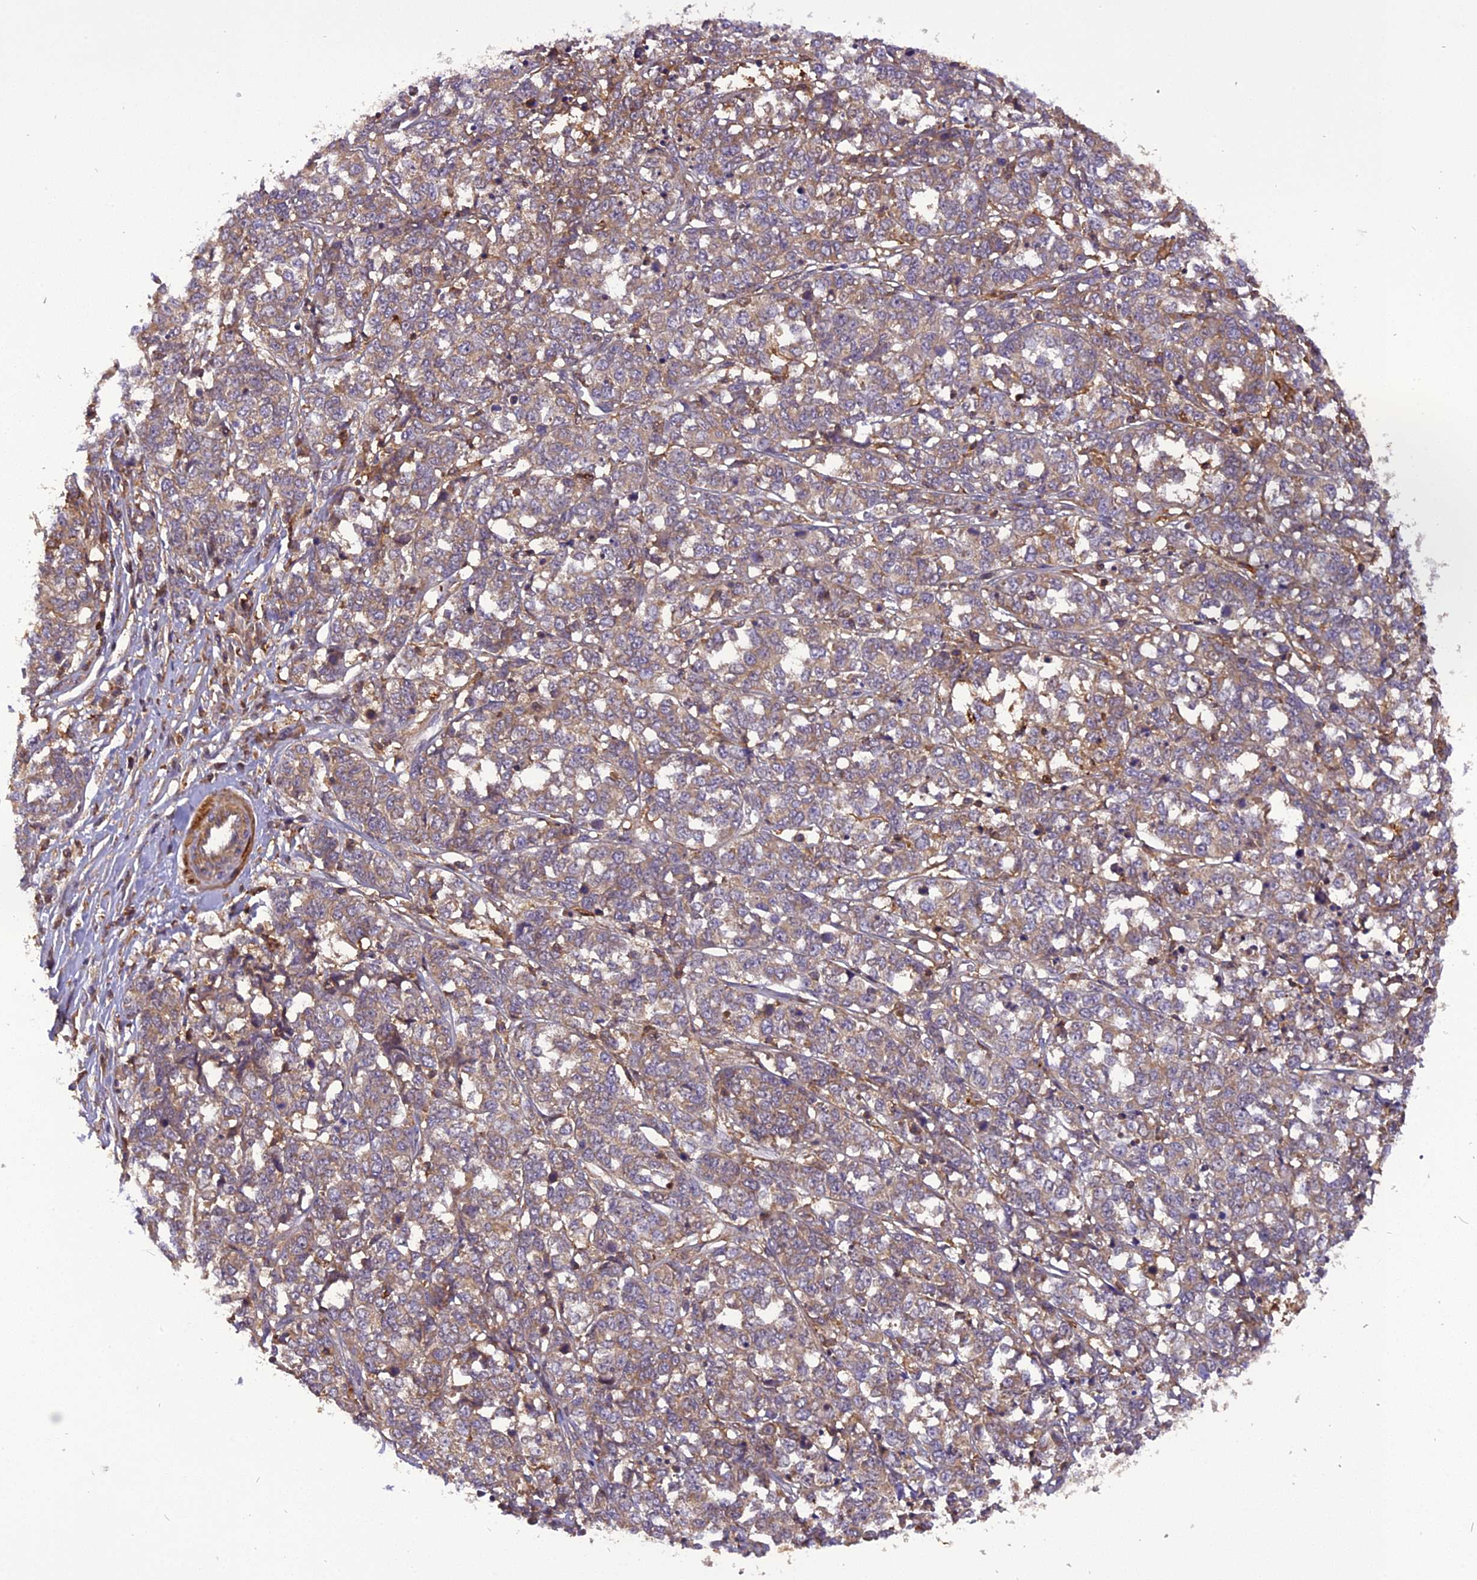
{"staining": {"intensity": "weak", "quantity": "<25%", "location": "cytoplasmic/membranous"}, "tissue": "melanoma", "cell_type": "Tumor cells", "image_type": "cancer", "snomed": [{"axis": "morphology", "description": "Malignant melanoma, NOS"}, {"axis": "topography", "description": "Skin"}], "caption": "An image of malignant melanoma stained for a protein exhibits no brown staining in tumor cells.", "gene": "STOML1", "patient": {"sex": "female", "age": 72}}